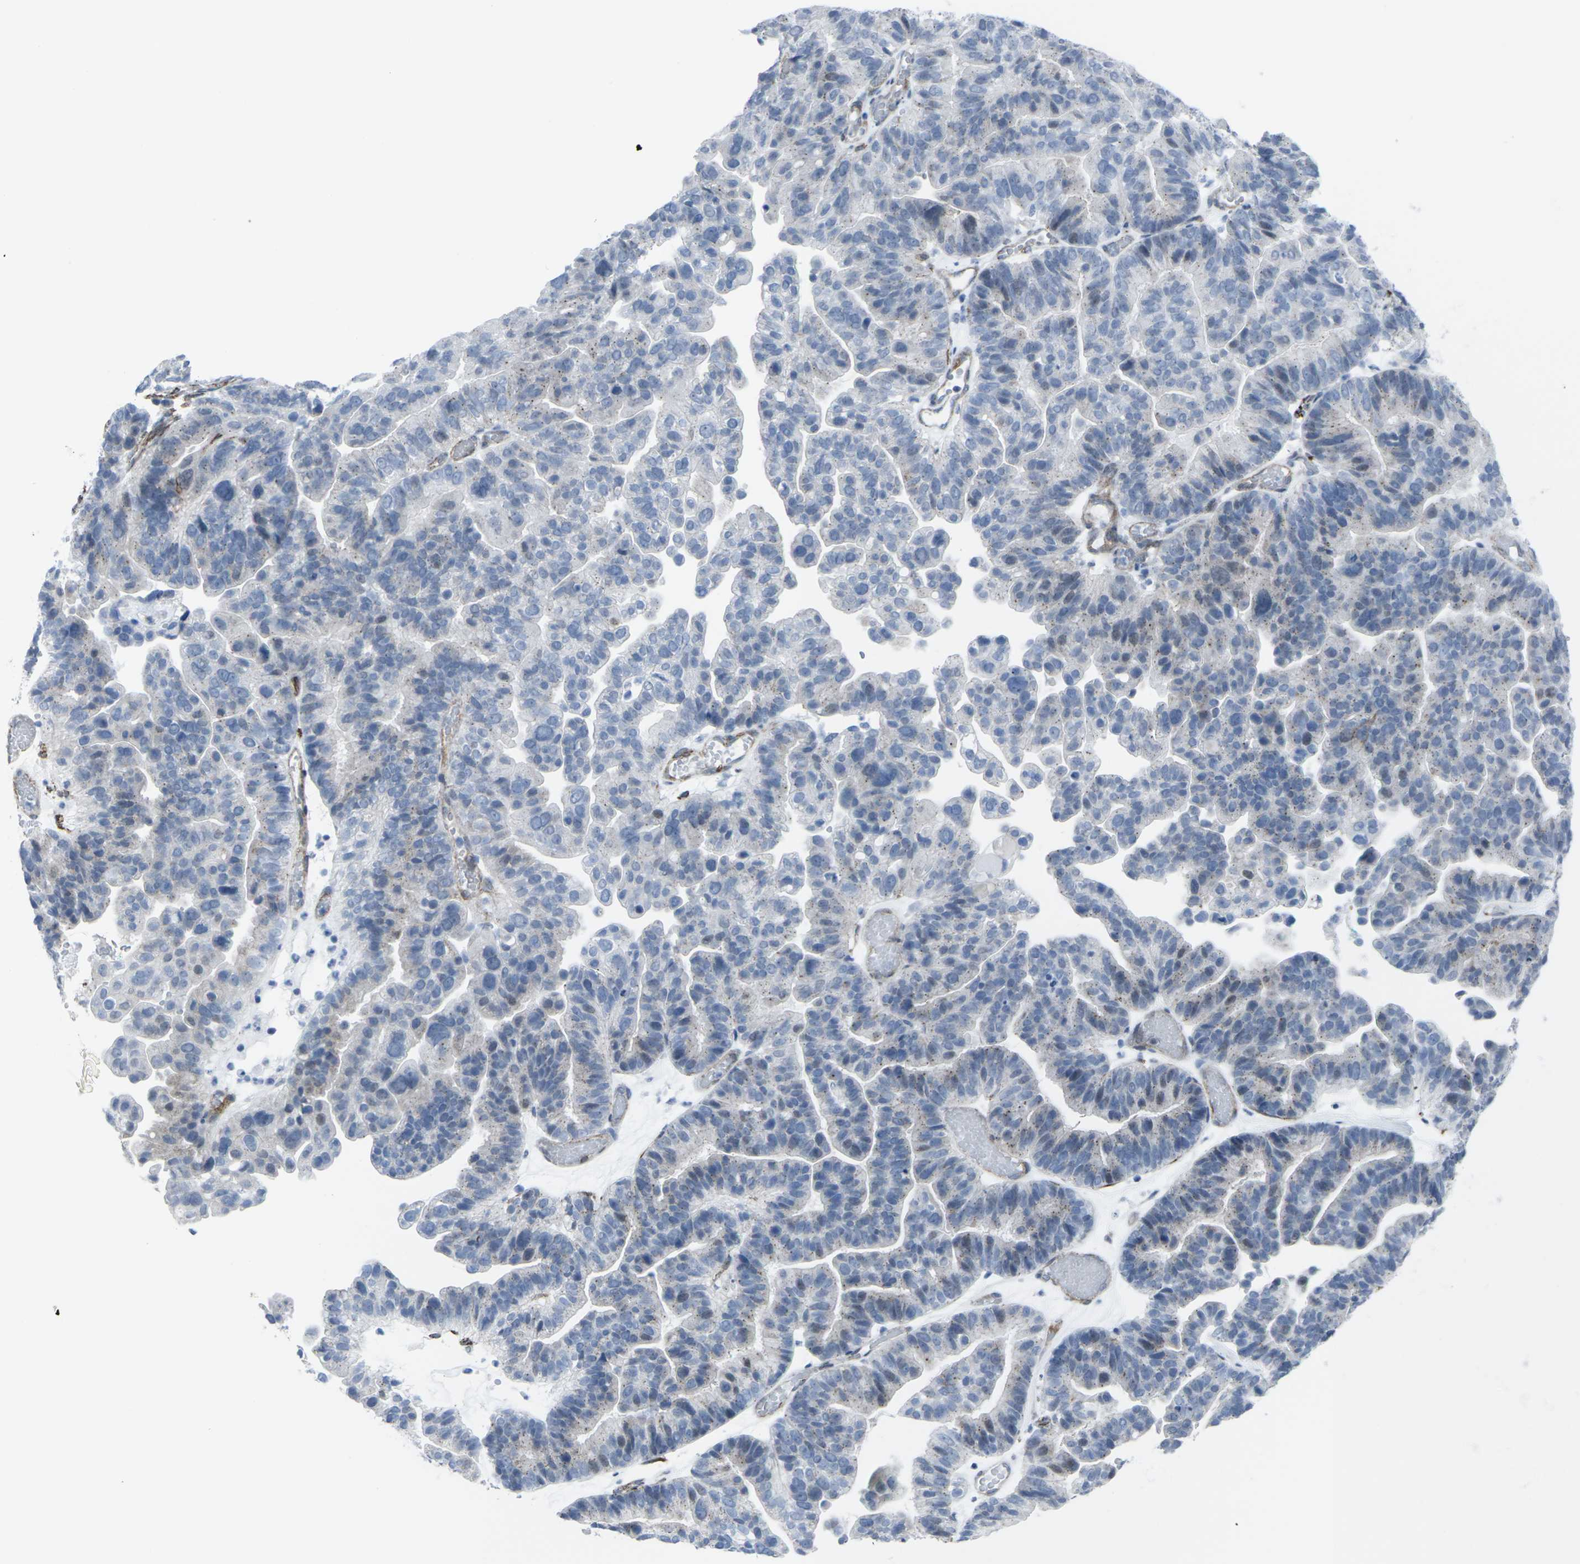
{"staining": {"intensity": "negative", "quantity": "none", "location": "none"}, "tissue": "ovarian cancer", "cell_type": "Tumor cells", "image_type": "cancer", "snomed": [{"axis": "morphology", "description": "Cystadenocarcinoma, serous, NOS"}, {"axis": "topography", "description": "Ovary"}], "caption": "This photomicrograph is of ovarian cancer (serous cystadenocarcinoma) stained with IHC to label a protein in brown with the nuclei are counter-stained blue. There is no staining in tumor cells.", "gene": "CDH11", "patient": {"sex": "female", "age": 56}}